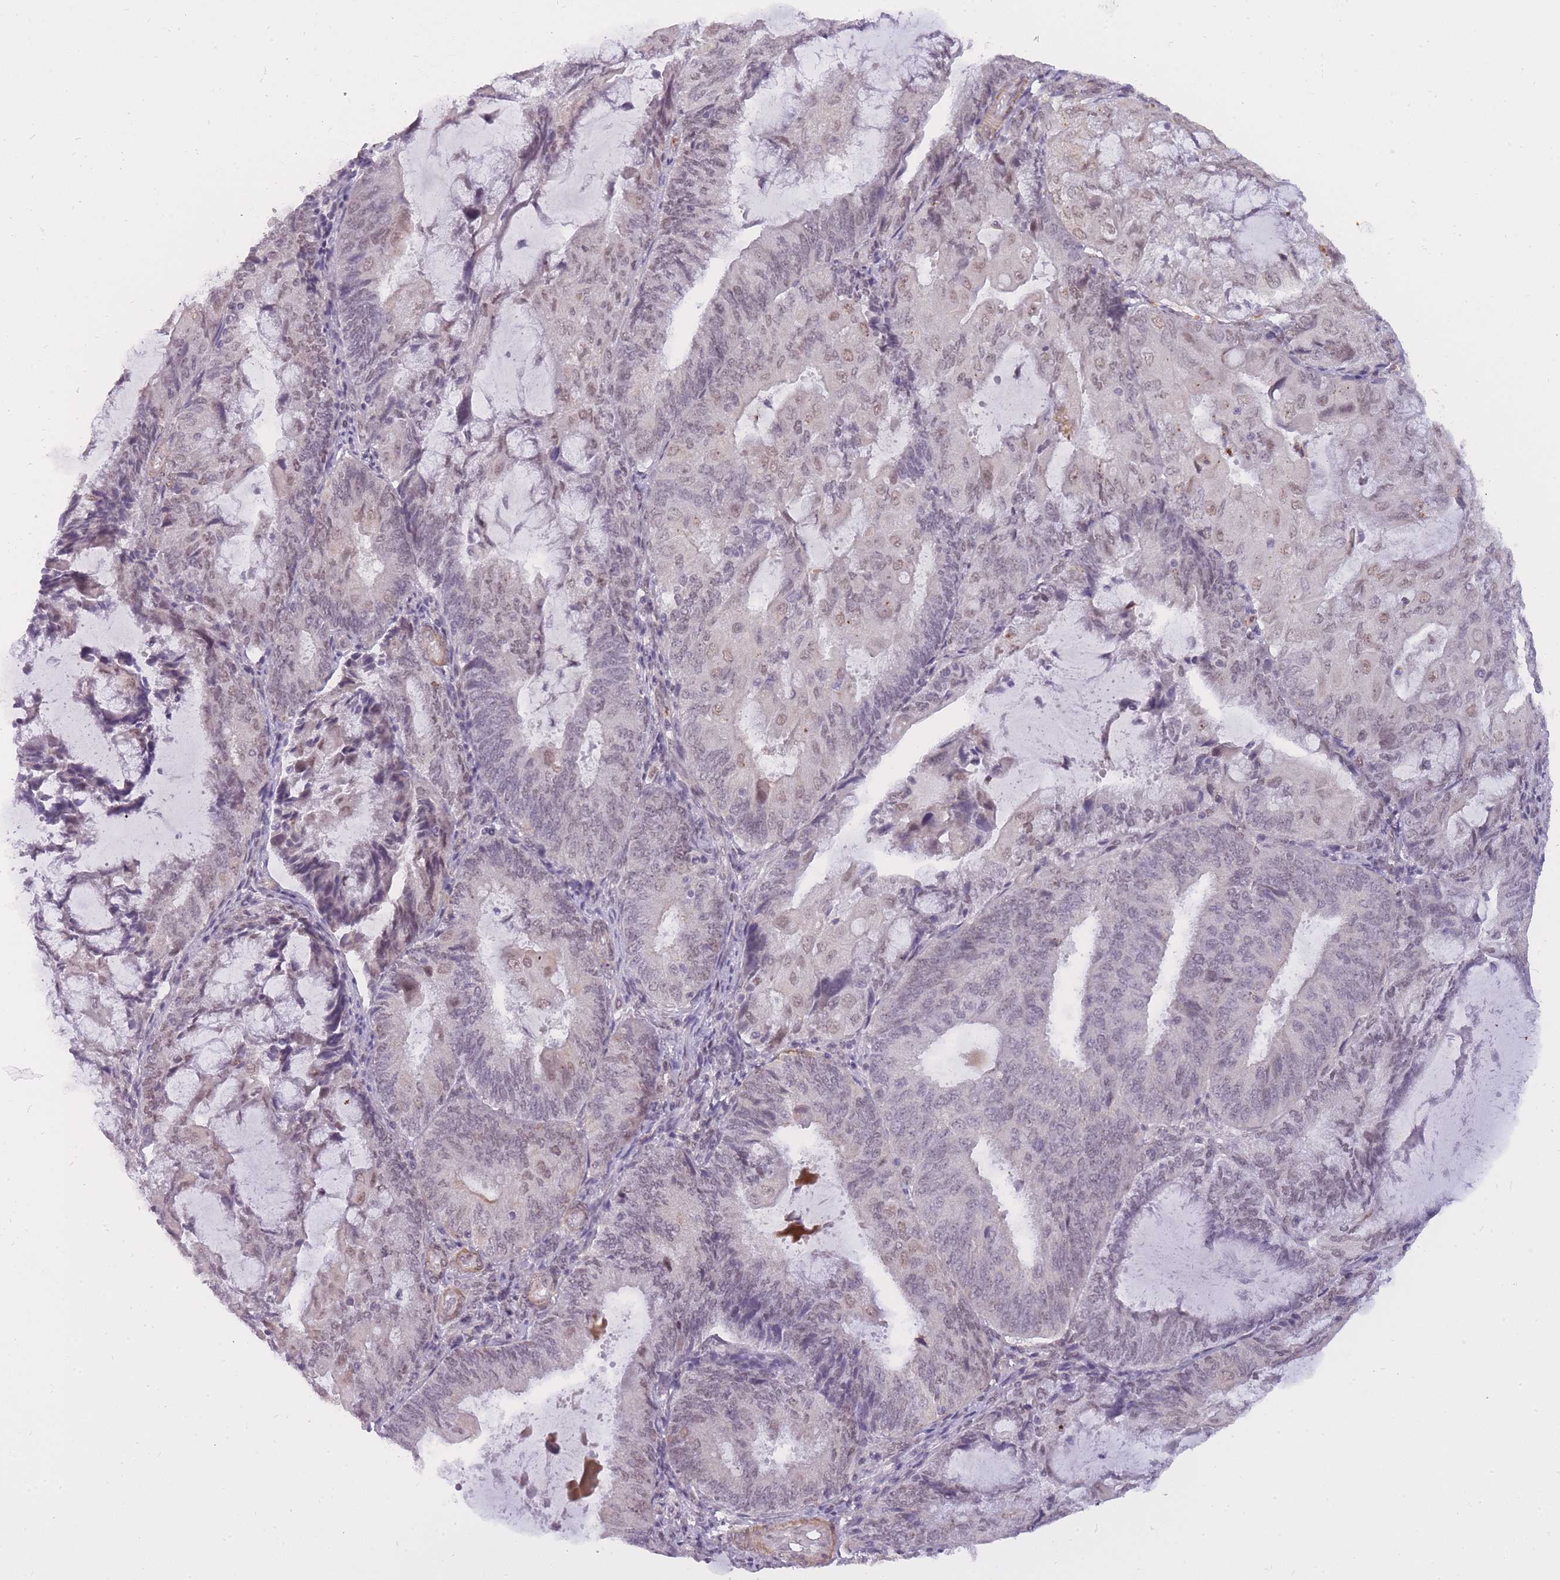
{"staining": {"intensity": "weak", "quantity": "25%-75%", "location": "nuclear"}, "tissue": "endometrial cancer", "cell_type": "Tumor cells", "image_type": "cancer", "snomed": [{"axis": "morphology", "description": "Adenocarcinoma, NOS"}, {"axis": "topography", "description": "Endometrium"}], "caption": "Adenocarcinoma (endometrial) stained with a brown dye exhibits weak nuclear positive expression in about 25%-75% of tumor cells.", "gene": "TIGD1", "patient": {"sex": "female", "age": 81}}